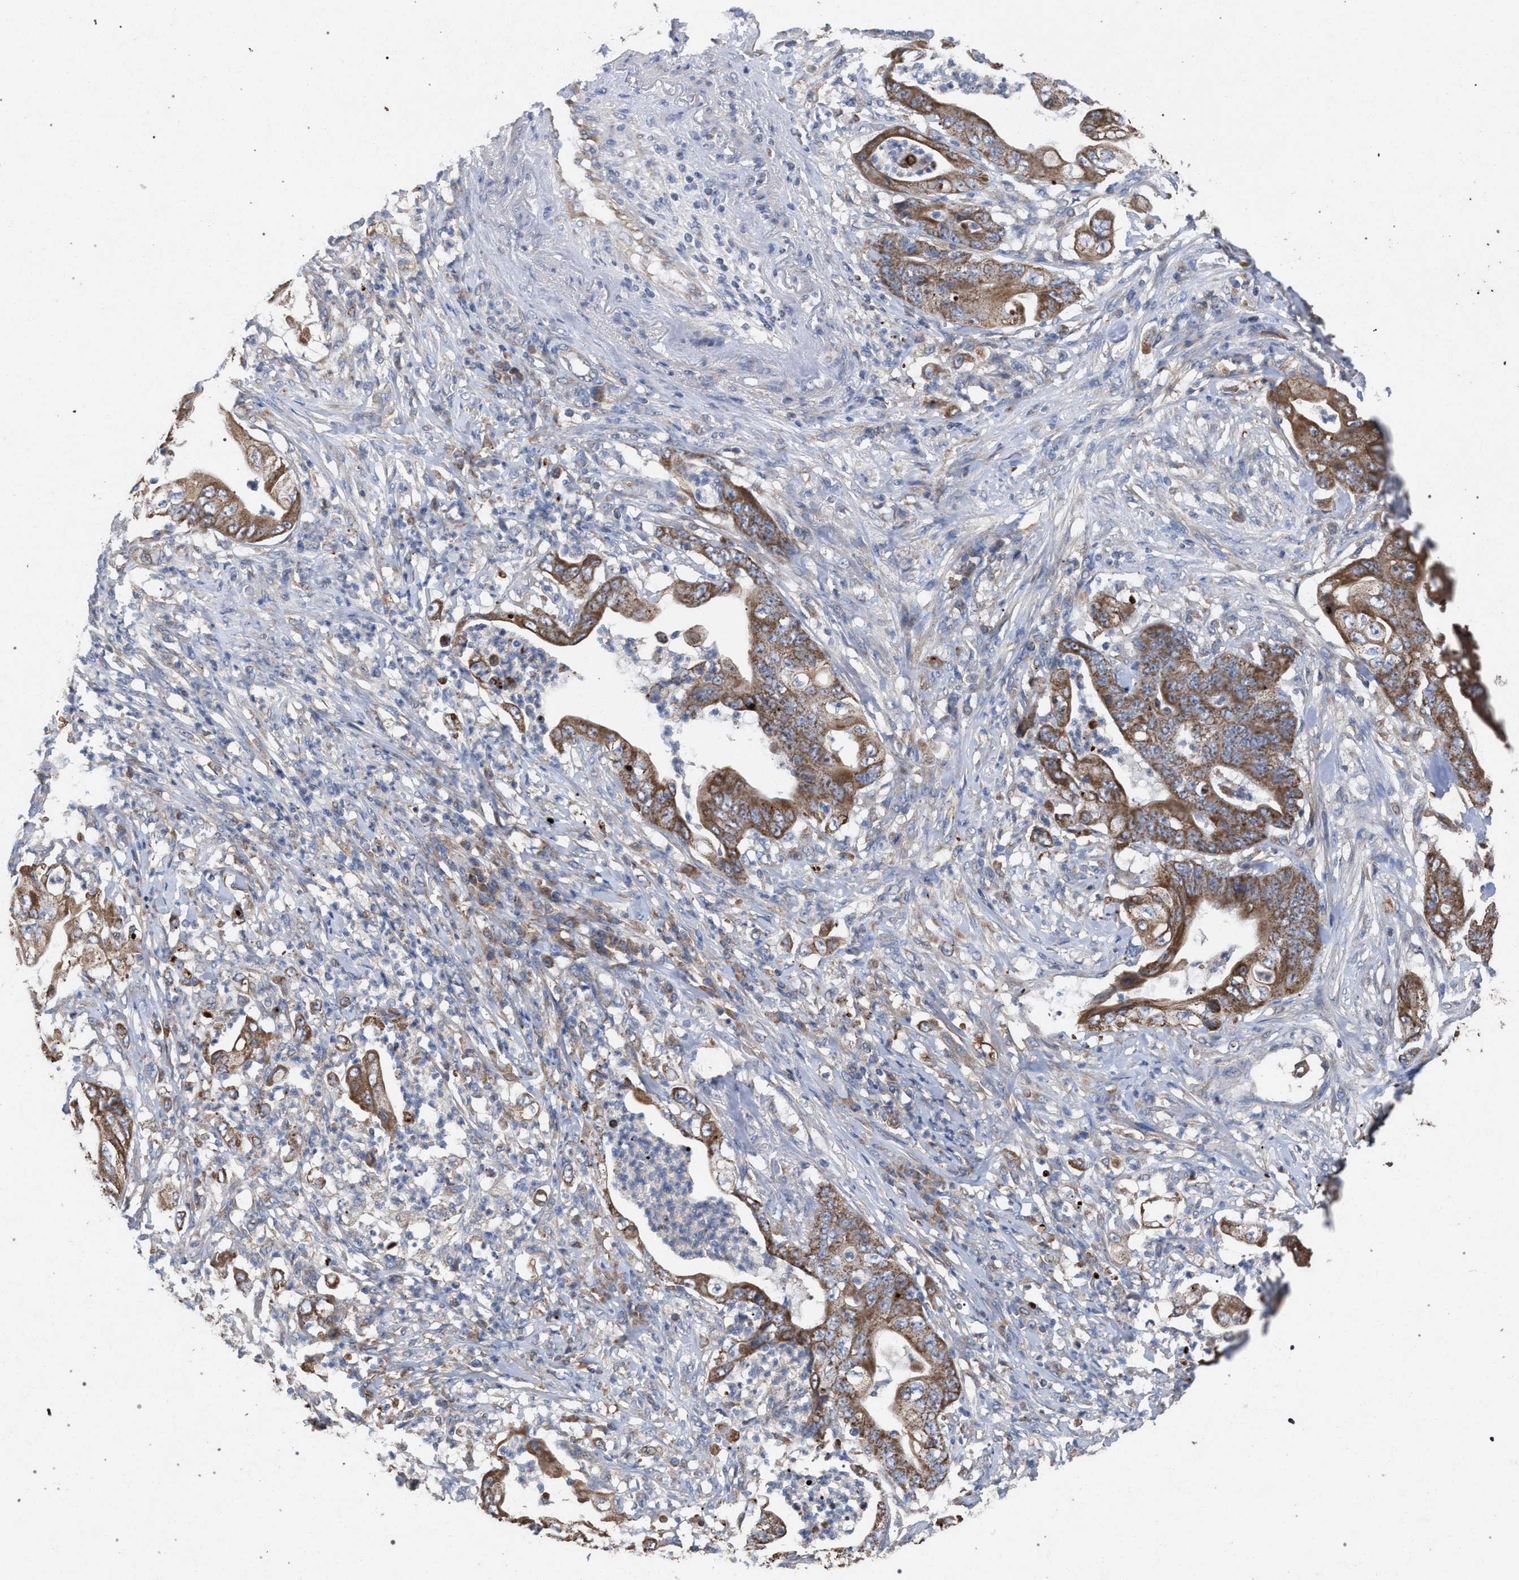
{"staining": {"intensity": "moderate", "quantity": ">75%", "location": "cytoplasmic/membranous"}, "tissue": "stomach cancer", "cell_type": "Tumor cells", "image_type": "cancer", "snomed": [{"axis": "morphology", "description": "Adenocarcinoma, NOS"}, {"axis": "topography", "description": "Stomach"}], "caption": "Moderate cytoplasmic/membranous positivity is appreciated in approximately >75% of tumor cells in stomach adenocarcinoma.", "gene": "BCL2L12", "patient": {"sex": "female", "age": 73}}